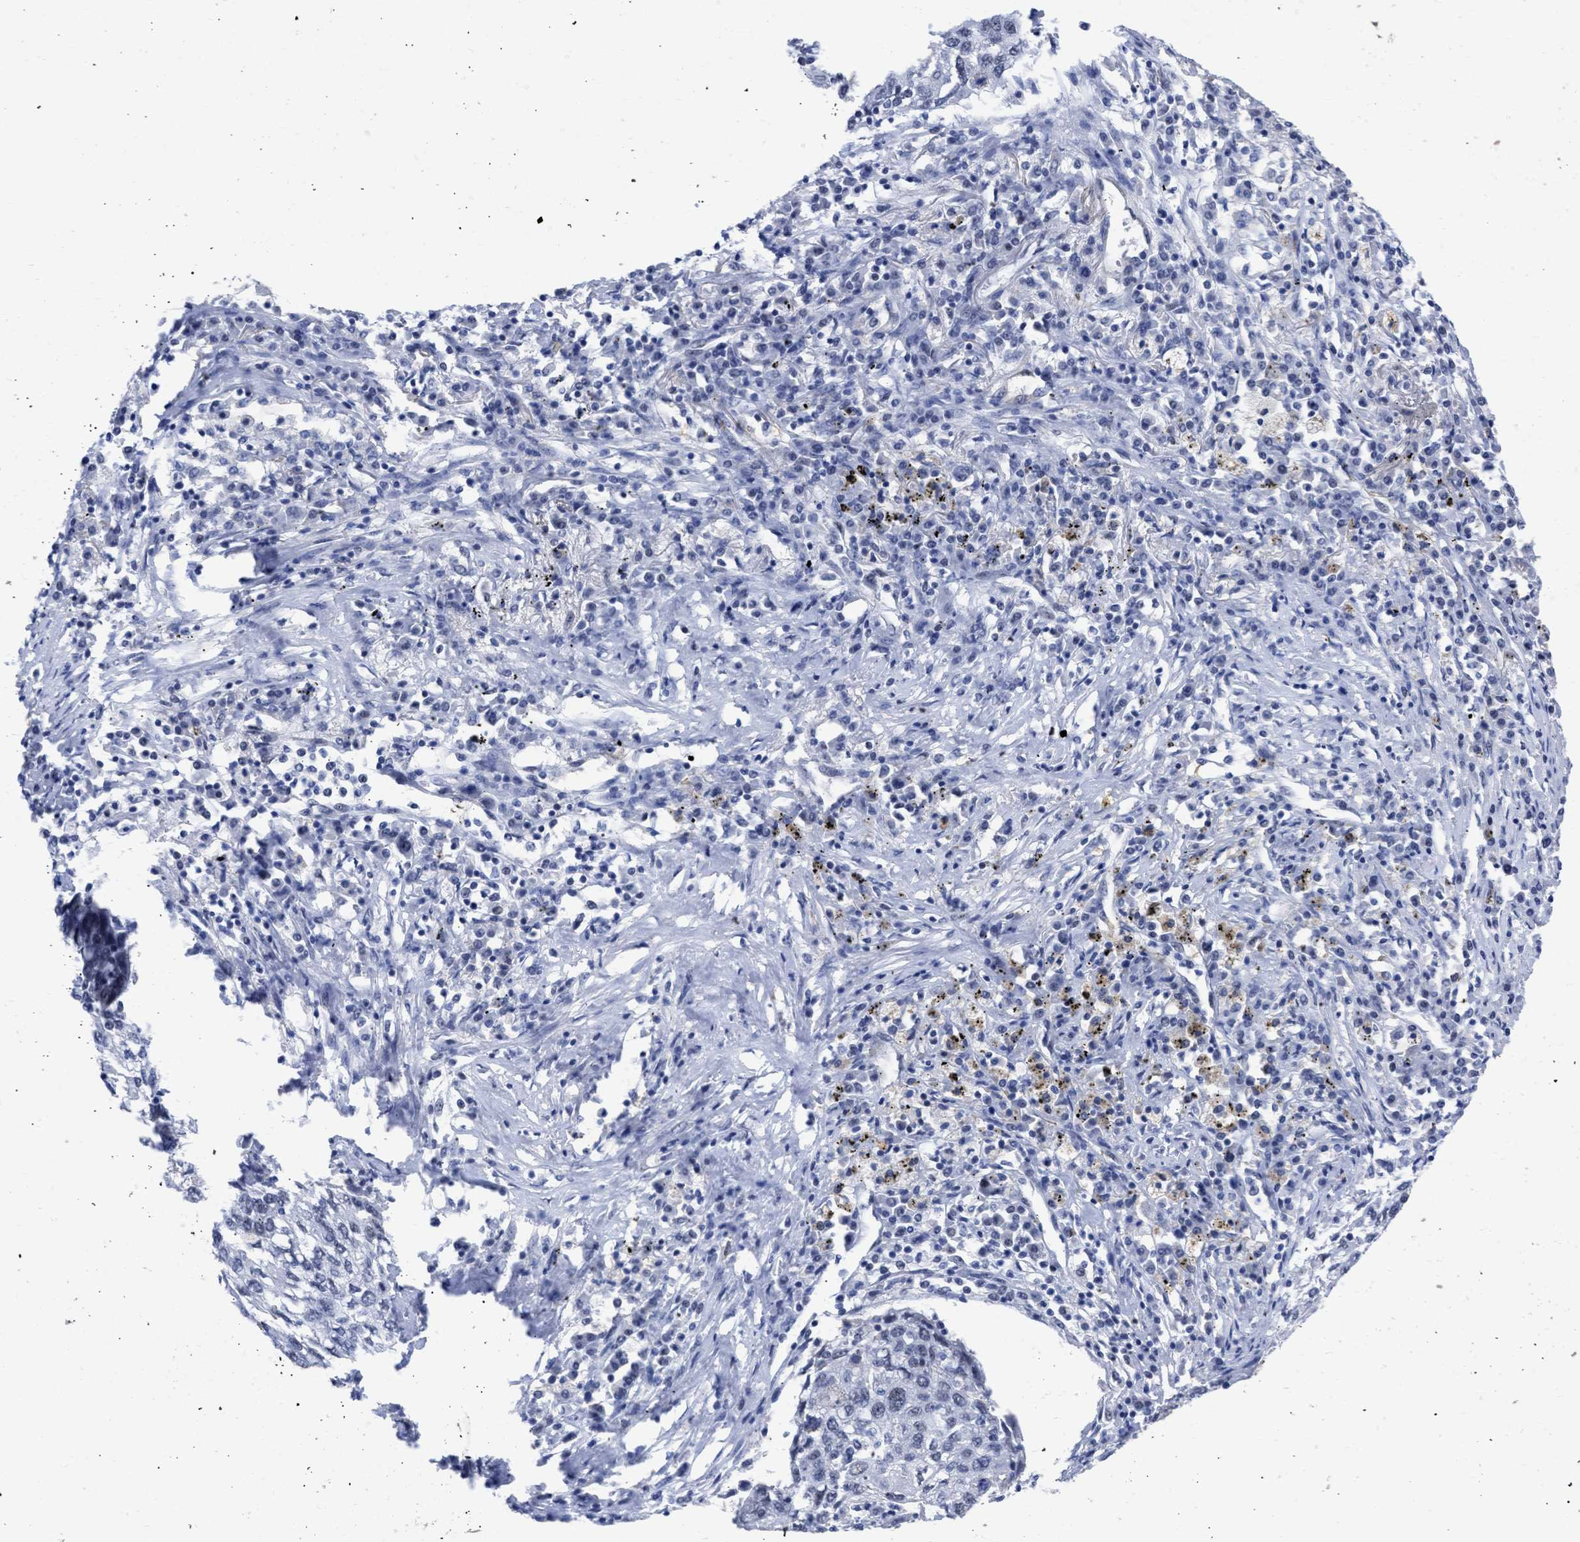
{"staining": {"intensity": "negative", "quantity": "none", "location": "none"}, "tissue": "lung cancer", "cell_type": "Tumor cells", "image_type": "cancer", "snomed": [{"axis": "morphology", "description": "Squamous cell carcinoma, NOS"}, {"axis": "topography", "description": "Lung"}], "caption": "DAB (3,3'-diaminobenzidine) immunohistochemical staining of lung cancer (squamous cell carcinoma) shows no significant positivity in tumor cells. (DAB (3,3'-diaminobenzidine) IHC with hematoxylin counter stain).", "gene": "DDX41", "patient": {"sex": "female", "age": 63}}